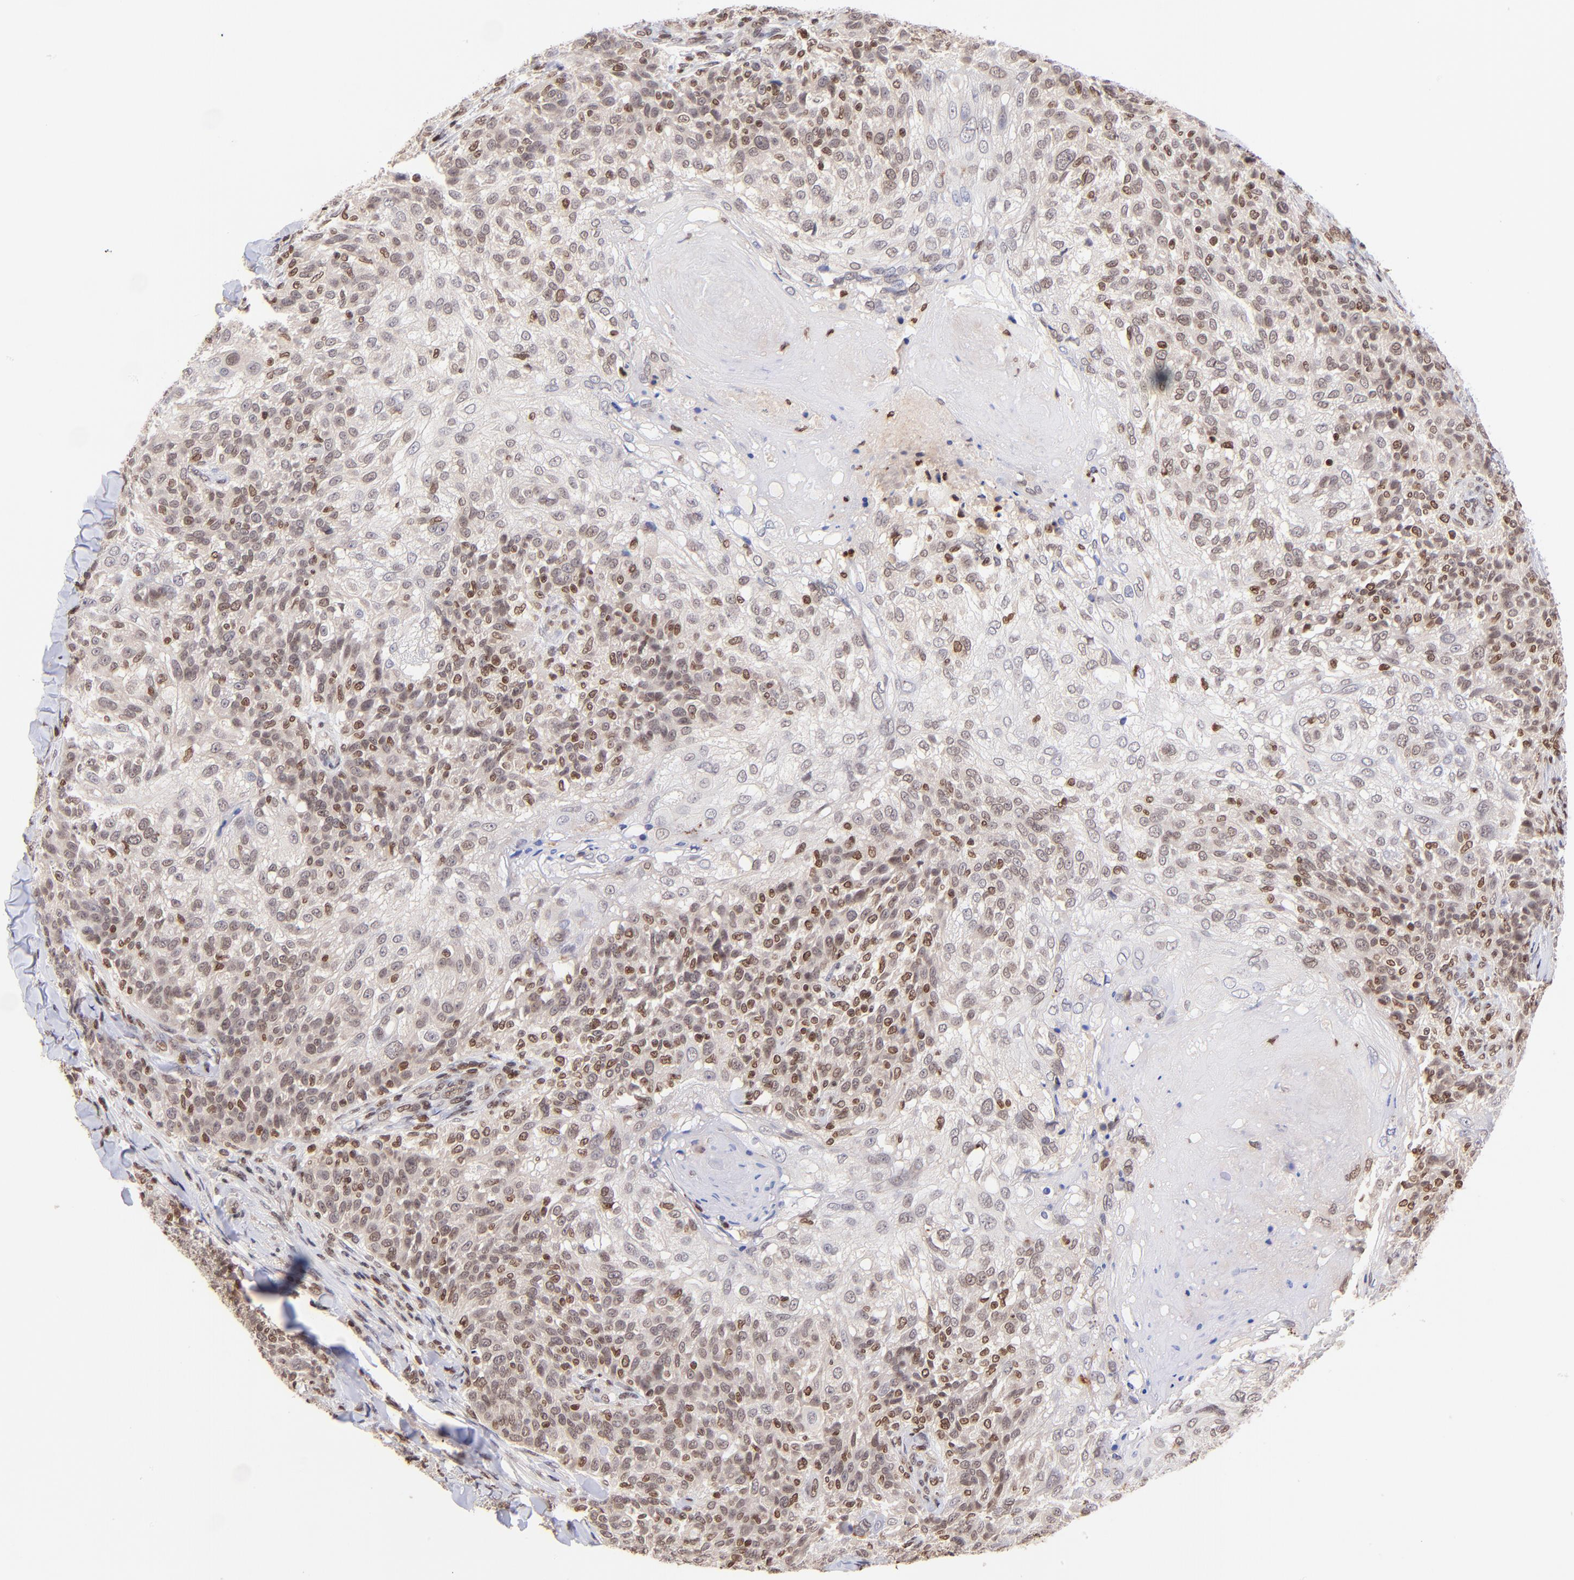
{"staining": {"intensity": "moderate", "quantity": ">75%", "location": "cytoplasmic/membranous,nuclear"}, "tissue": "skin cancer", "cell_type": "Tumor cells", "image_type": "cancer", "snomed": [{"axis": "morphology", "description": "Normal tissue, NOS"}, {"axis": "morphology", "description": "Squamous cell carcinoma, NOS"}, {"axis": "topography", "description": "Skin"}], "caption": "Immunohistochemistry (IHC) image of squamous cell carcinoma (skin) stained for a protein (brown), which exhibits medium levels of moderate cytoplasmic/membranous and nuclear positivity in approximately >75% of tumor cells.", "gene": "WDR25", "patient": {"sex": "female", "age": 83}}